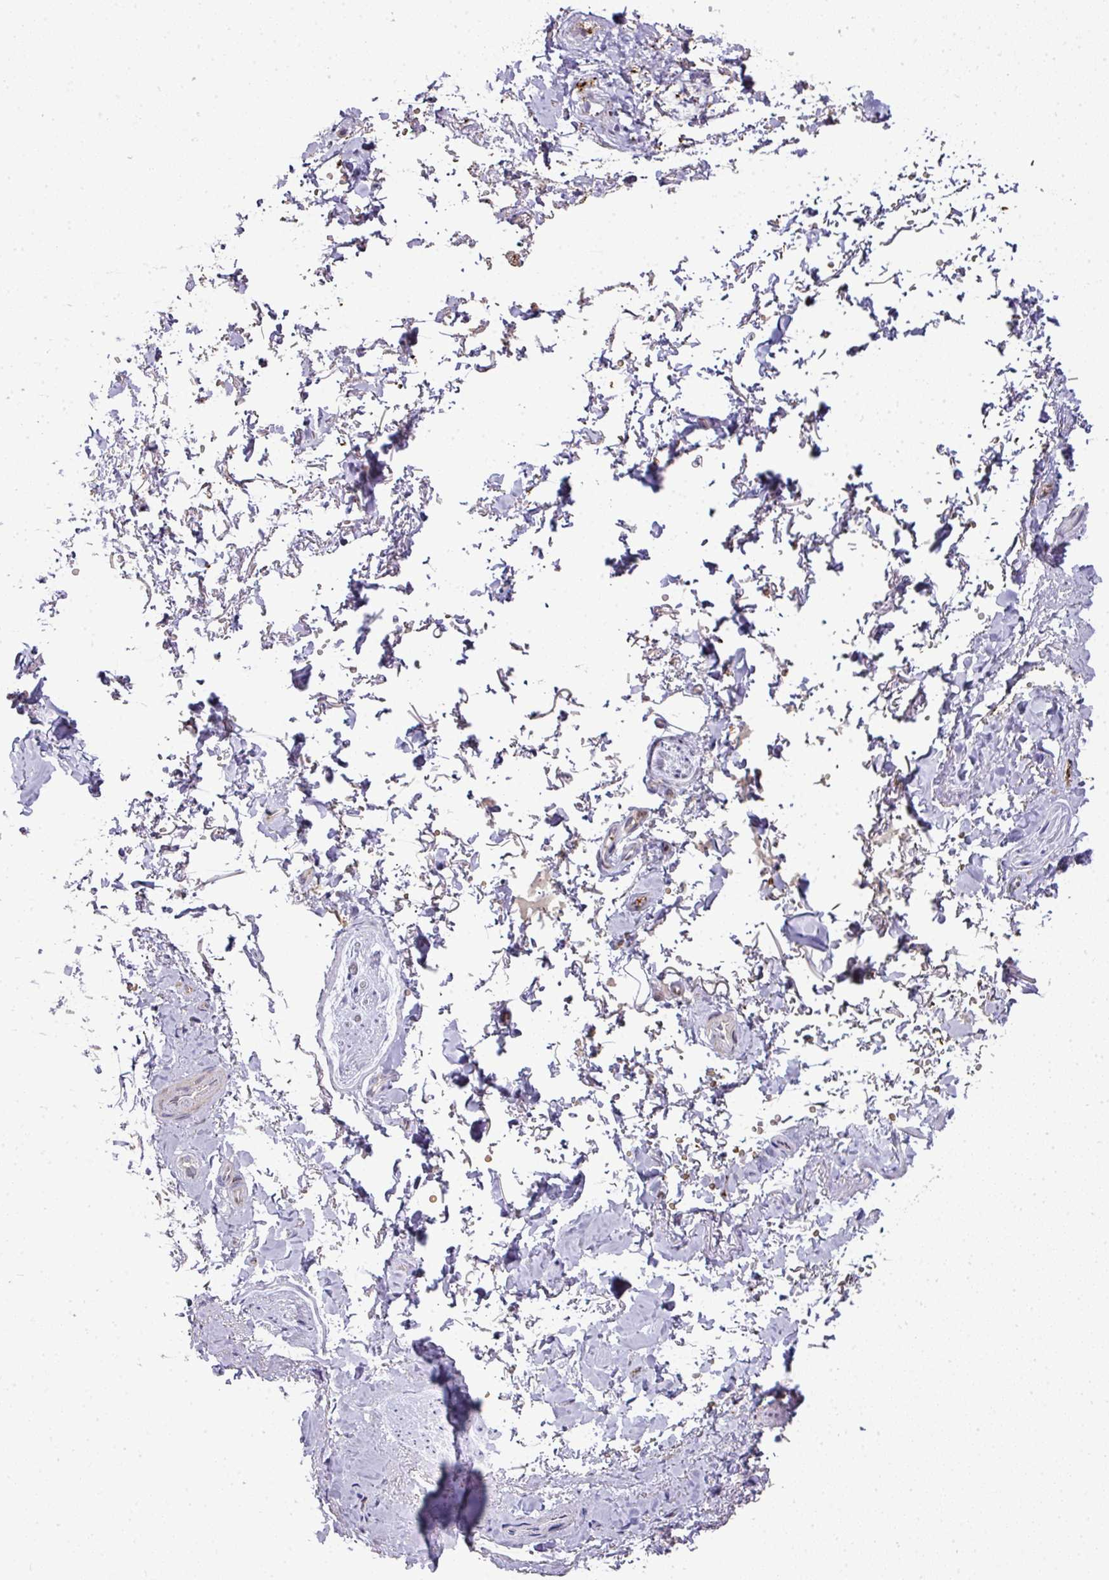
{"staining": {"intensity": "negative", "quantity": "none", "location": "none"}, "tissue": "adipose tissue", "cell_type": "Adipocytes", "image_type": "normal", "snomed": [{"axis": "morphology", "description": "Normal tissue, NOS"}, {"axis": "topography", "description": "Vulva"}, {"axis": "topography", "description": "Vagina"}, {"axis": "topography", "description": "Peripheral nerve tissue"}], "caption": "Adipocytes show no significant expression in unremarkable adipose tissue. The staining was performed using DAB (3,3'-diaminobenzidine) to visualize the protein expression in brown, while the nuclei were stained in blue with hematoxylin (Magnification: 20x).", "gene": "ATP6V1F", "patient": {"sex": "female", "age": 66}}